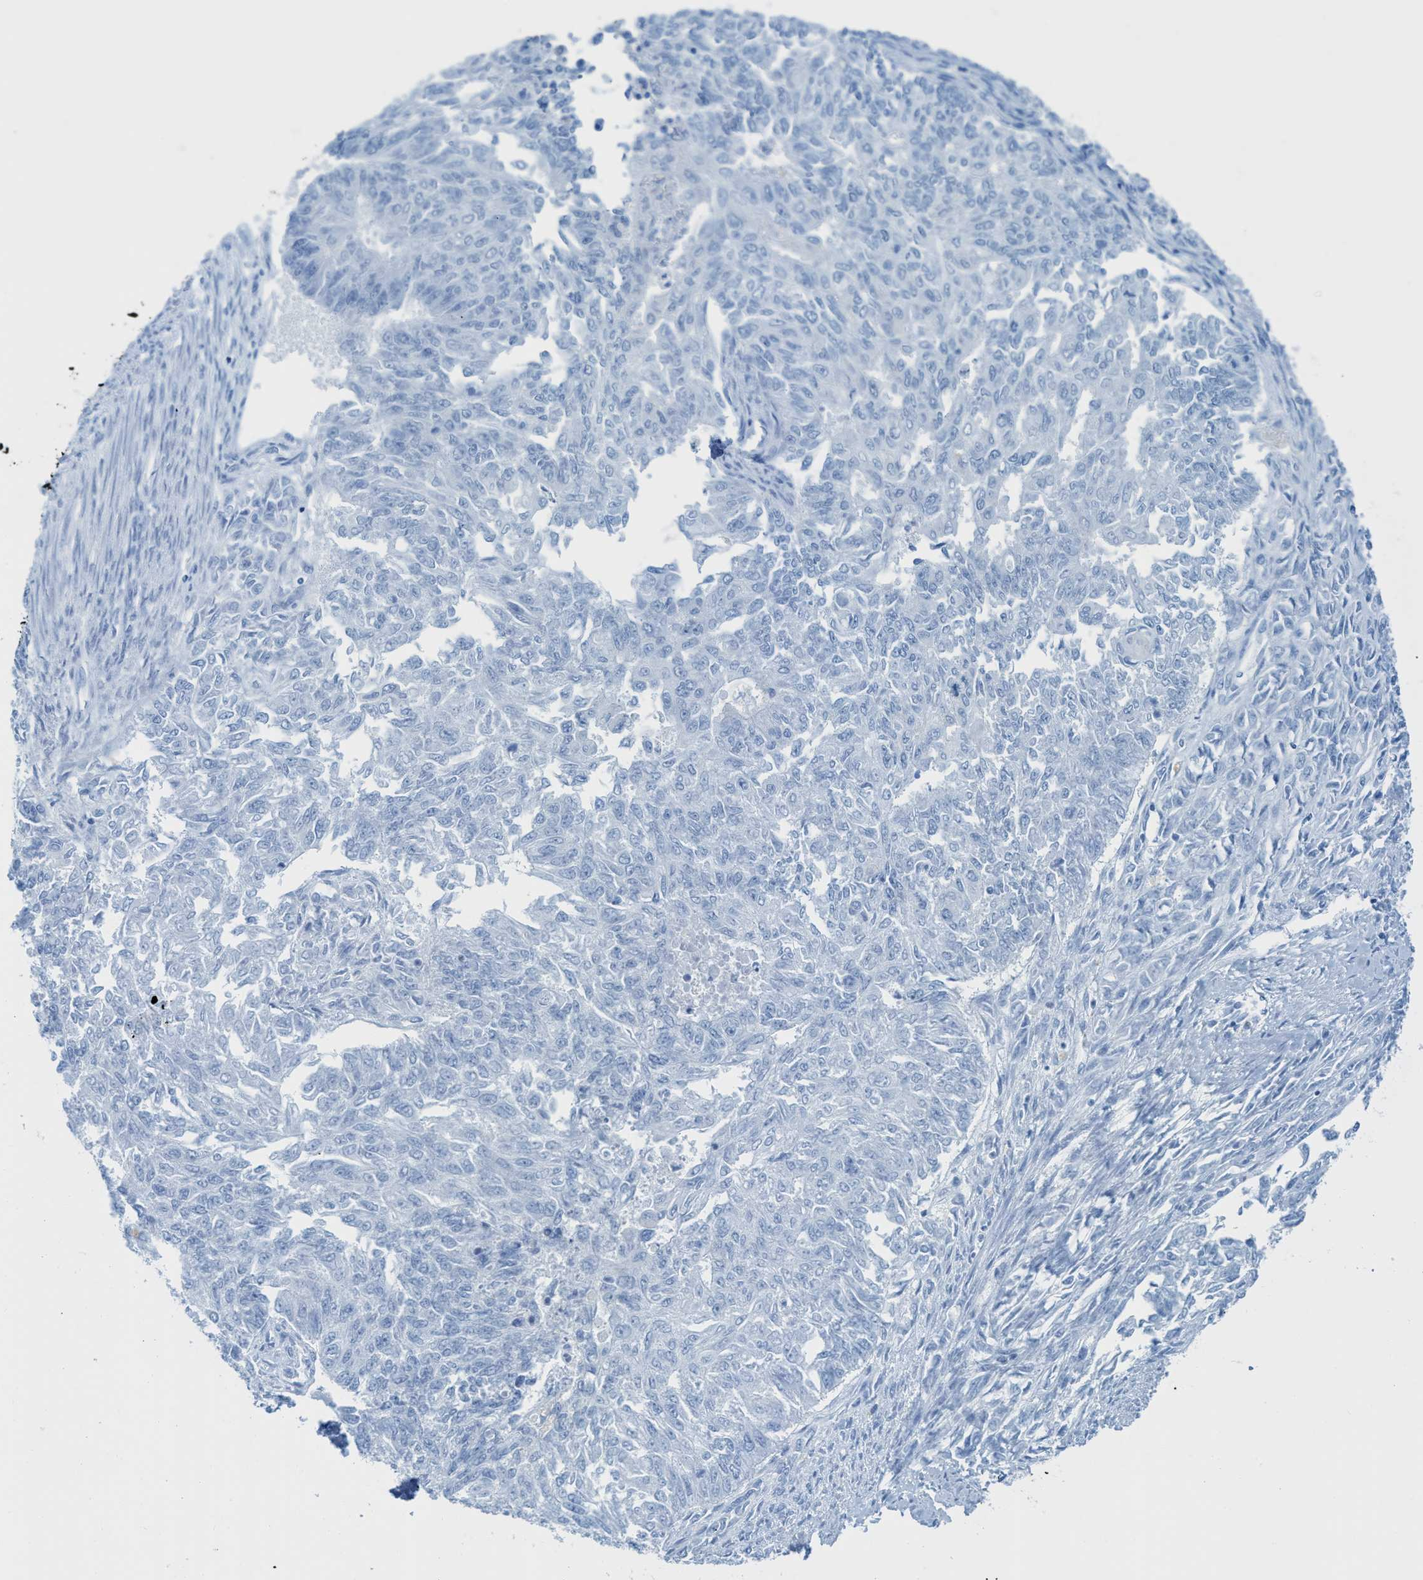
{"staining": {"intensity": "negative", "quantity": "none", "location": "none"}, "tissue": "endometrial cancer", "cell_type": "Tumor cells", "image_type": "cancer", "snomed": [{"axis": "morphology", "description": "Adenocarcinoma, NOS"}, {"axis": "topography", "description": "Endometrium"}], "caption": "High power microscopy photomicrograph of an immunohistochemistry (IHC) photomicrograph of adenocarcinoma (endometrial), revealing no significant expression in tumor cells.", "gene": "C21orf62", "patient": {"sex": "female", "age": 32}}